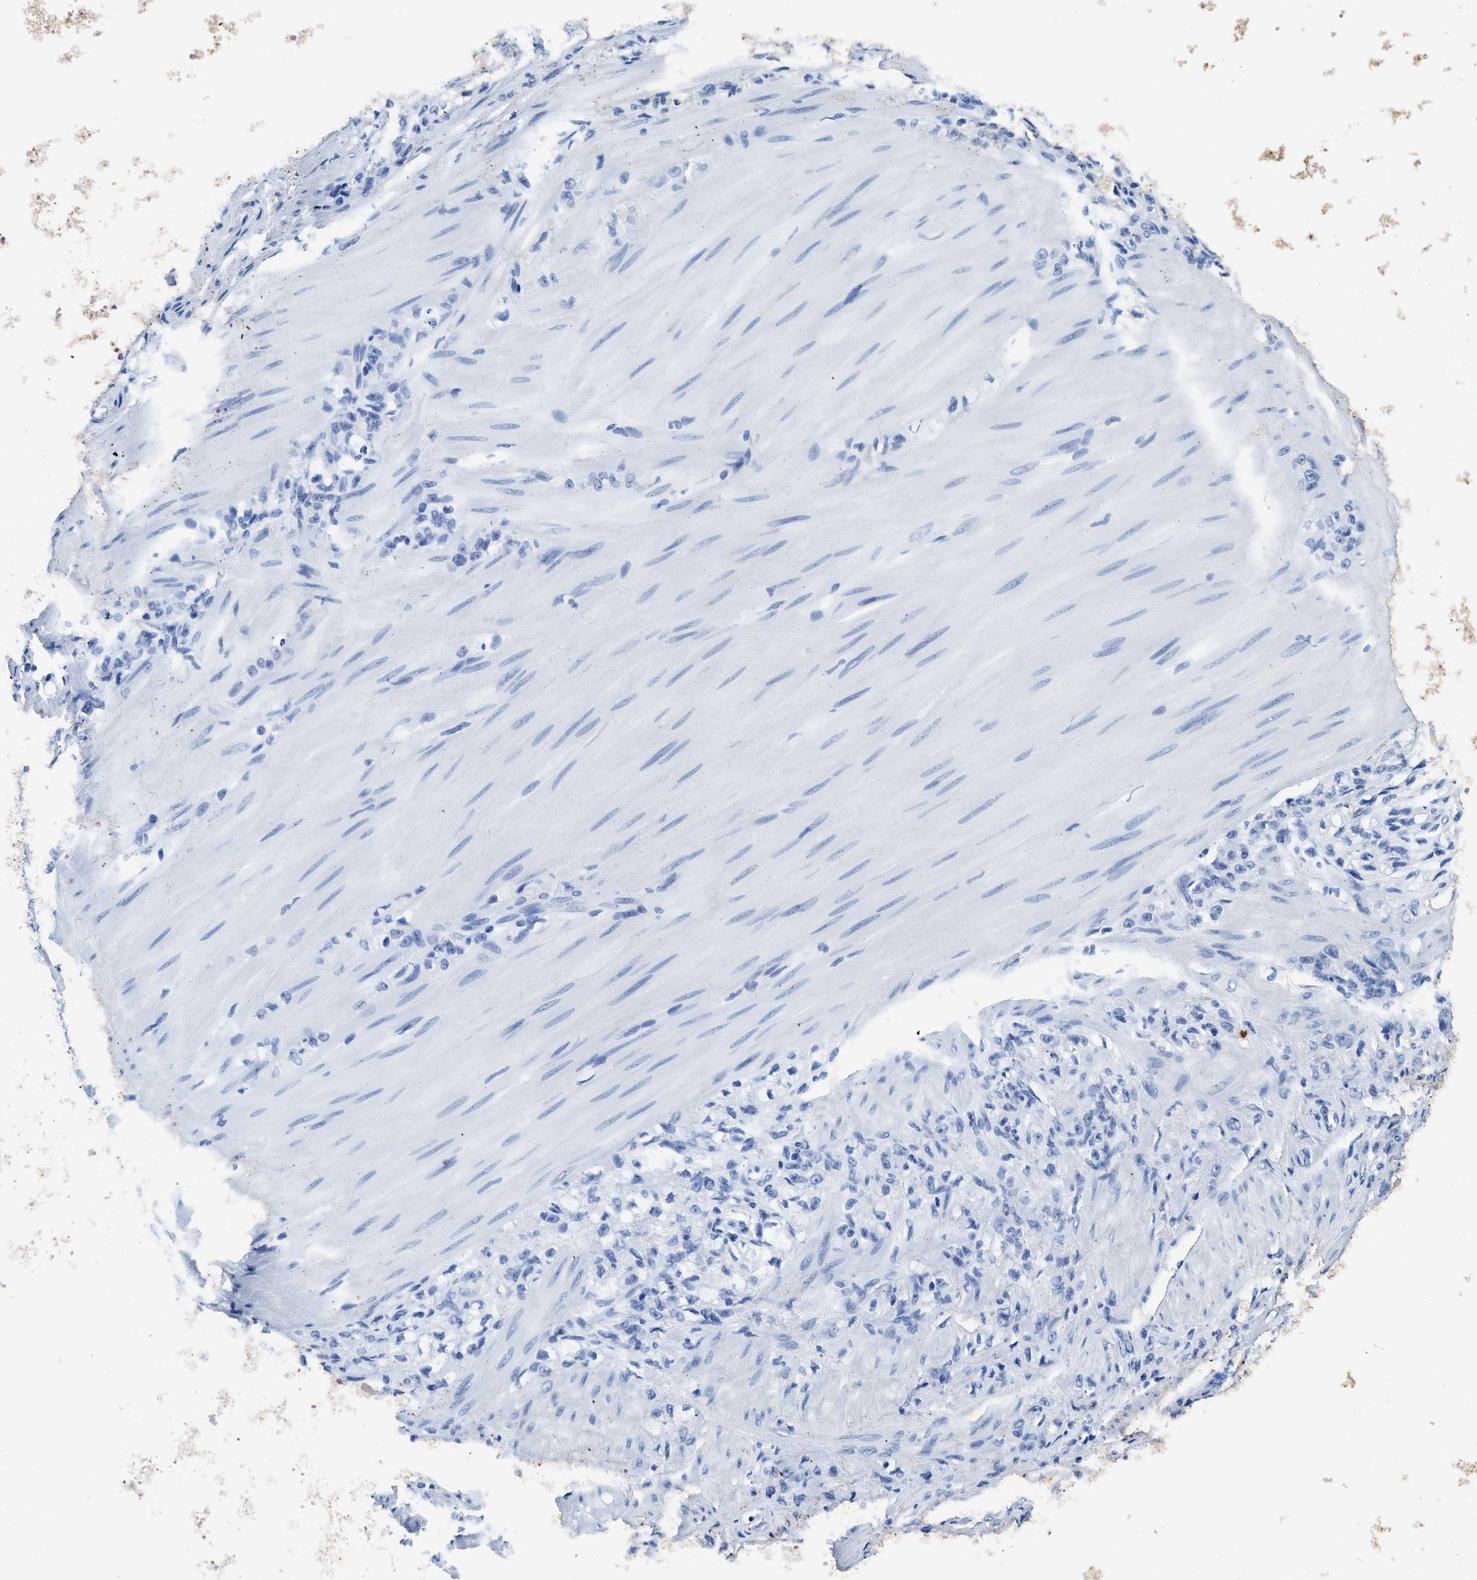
{"staining": {"intensity": "negative", "quantity": "none", "location": "none"}, "tissue": "stomach cancer", "cell_type": "Tumor cells", "image_type": "cancer", "snomed": [{"axis": "morphology", "description": "Adenocarcinoma, NOS"}, {"axis": "topography", "description": "Stomach"}], "caption": "A high-resolution photomicrograph shows immunohistochemistry (IHC) staining of stomach adenocarcinoma, which displays no significant expression in tumor cells.", "gene": "PDAP1", "patient": {"sex": "male", "age": 82}}